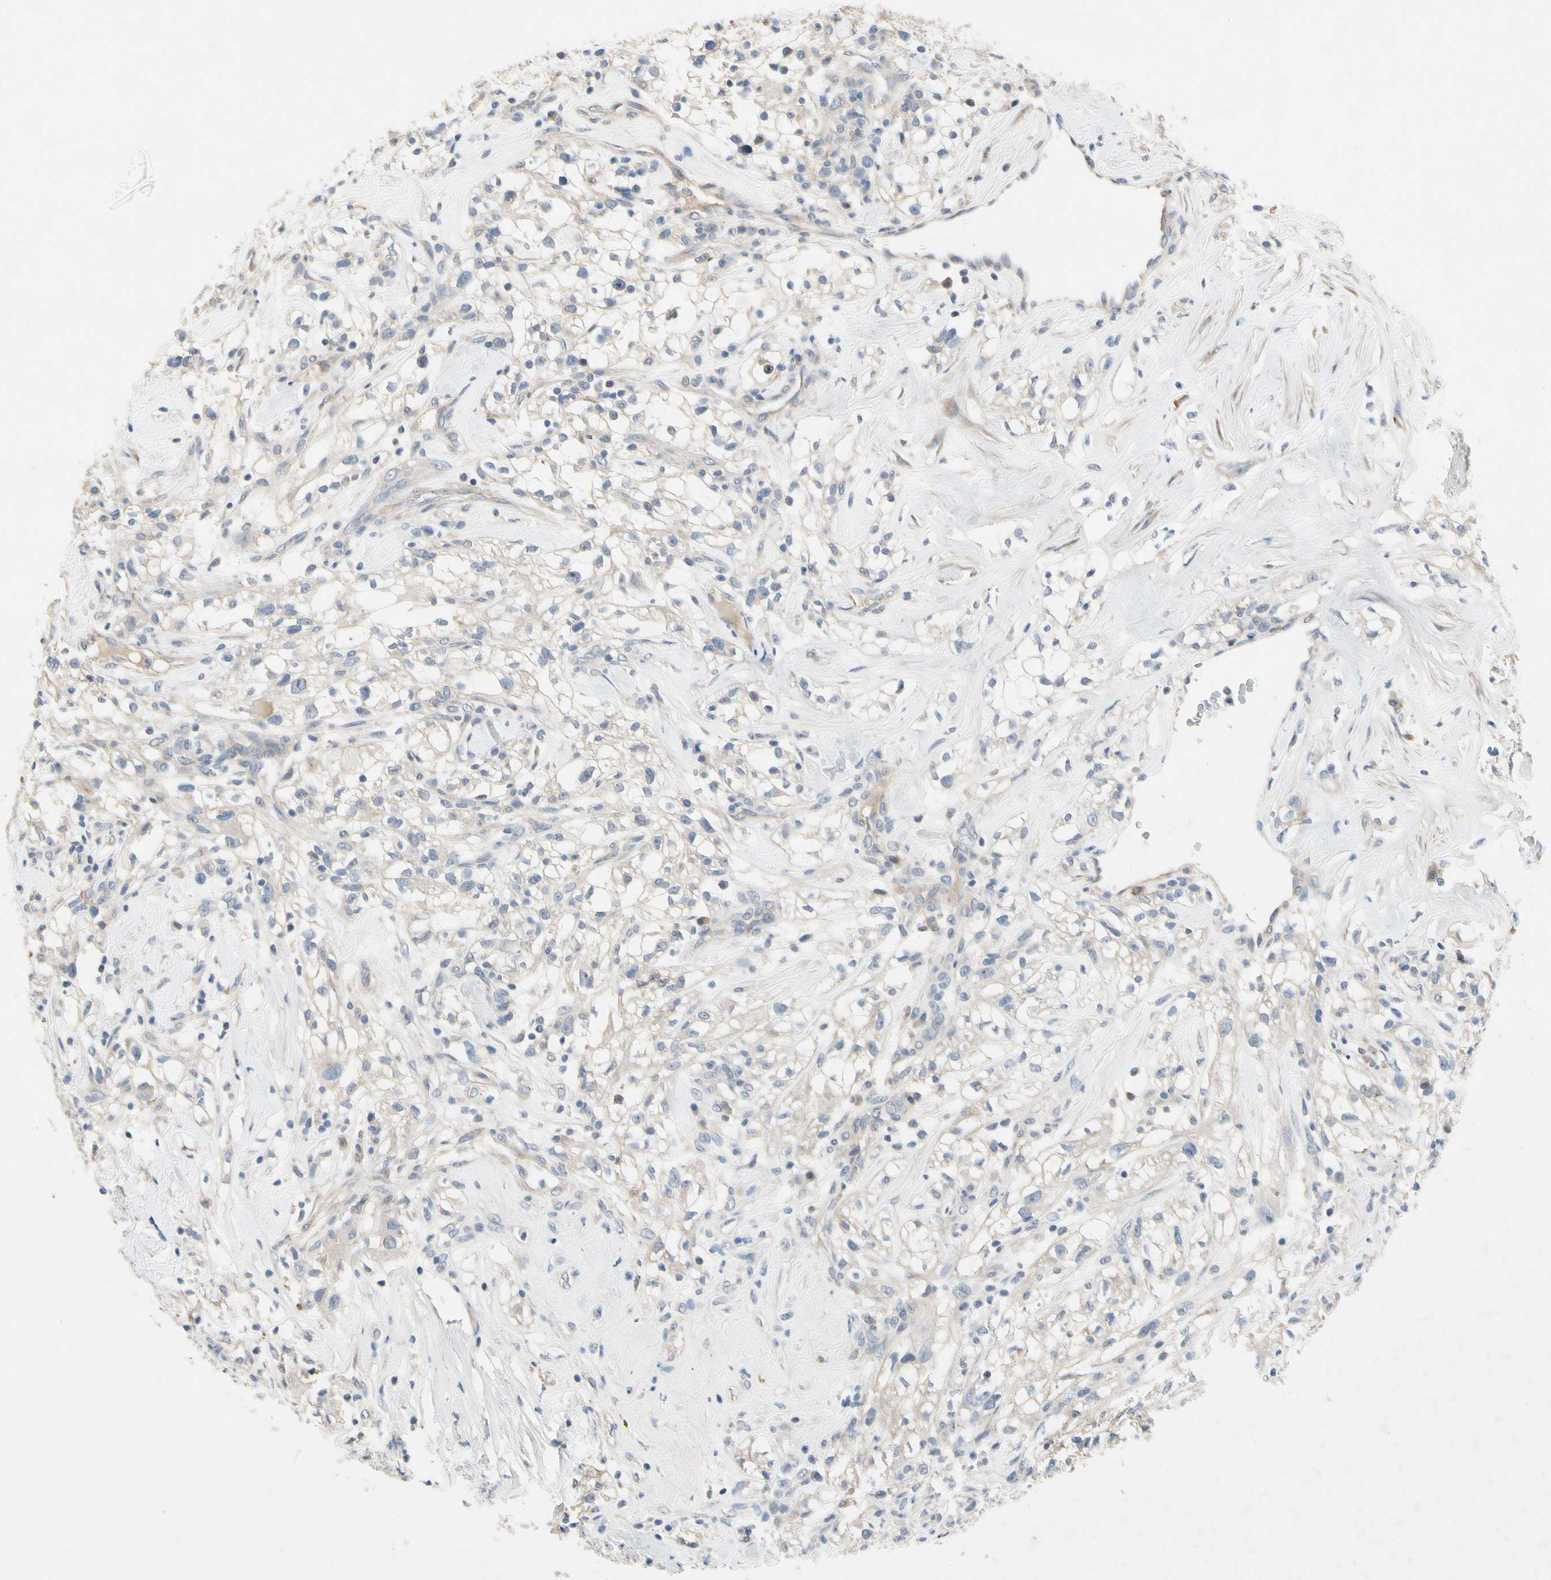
{"staining": {"intensity": "negative", "quantity": "none", "location": "none"}, "tissue": "renal cancer", "cell_type": "Tumor cells", "image_type": "cancer", "snomed": [{"axis": "morphology", "description": "Adenocarcinoma, NOS"}, {"axis": "topography", "description": "Kidney"}], "caption": "Immunohistochemistry (IHC) image of human renal cancer stained for a protein (brown), which demonstrates no positivity in tumor cells.", "gene": "GAS6", "patient": {"sex": "female", "age": 60}}